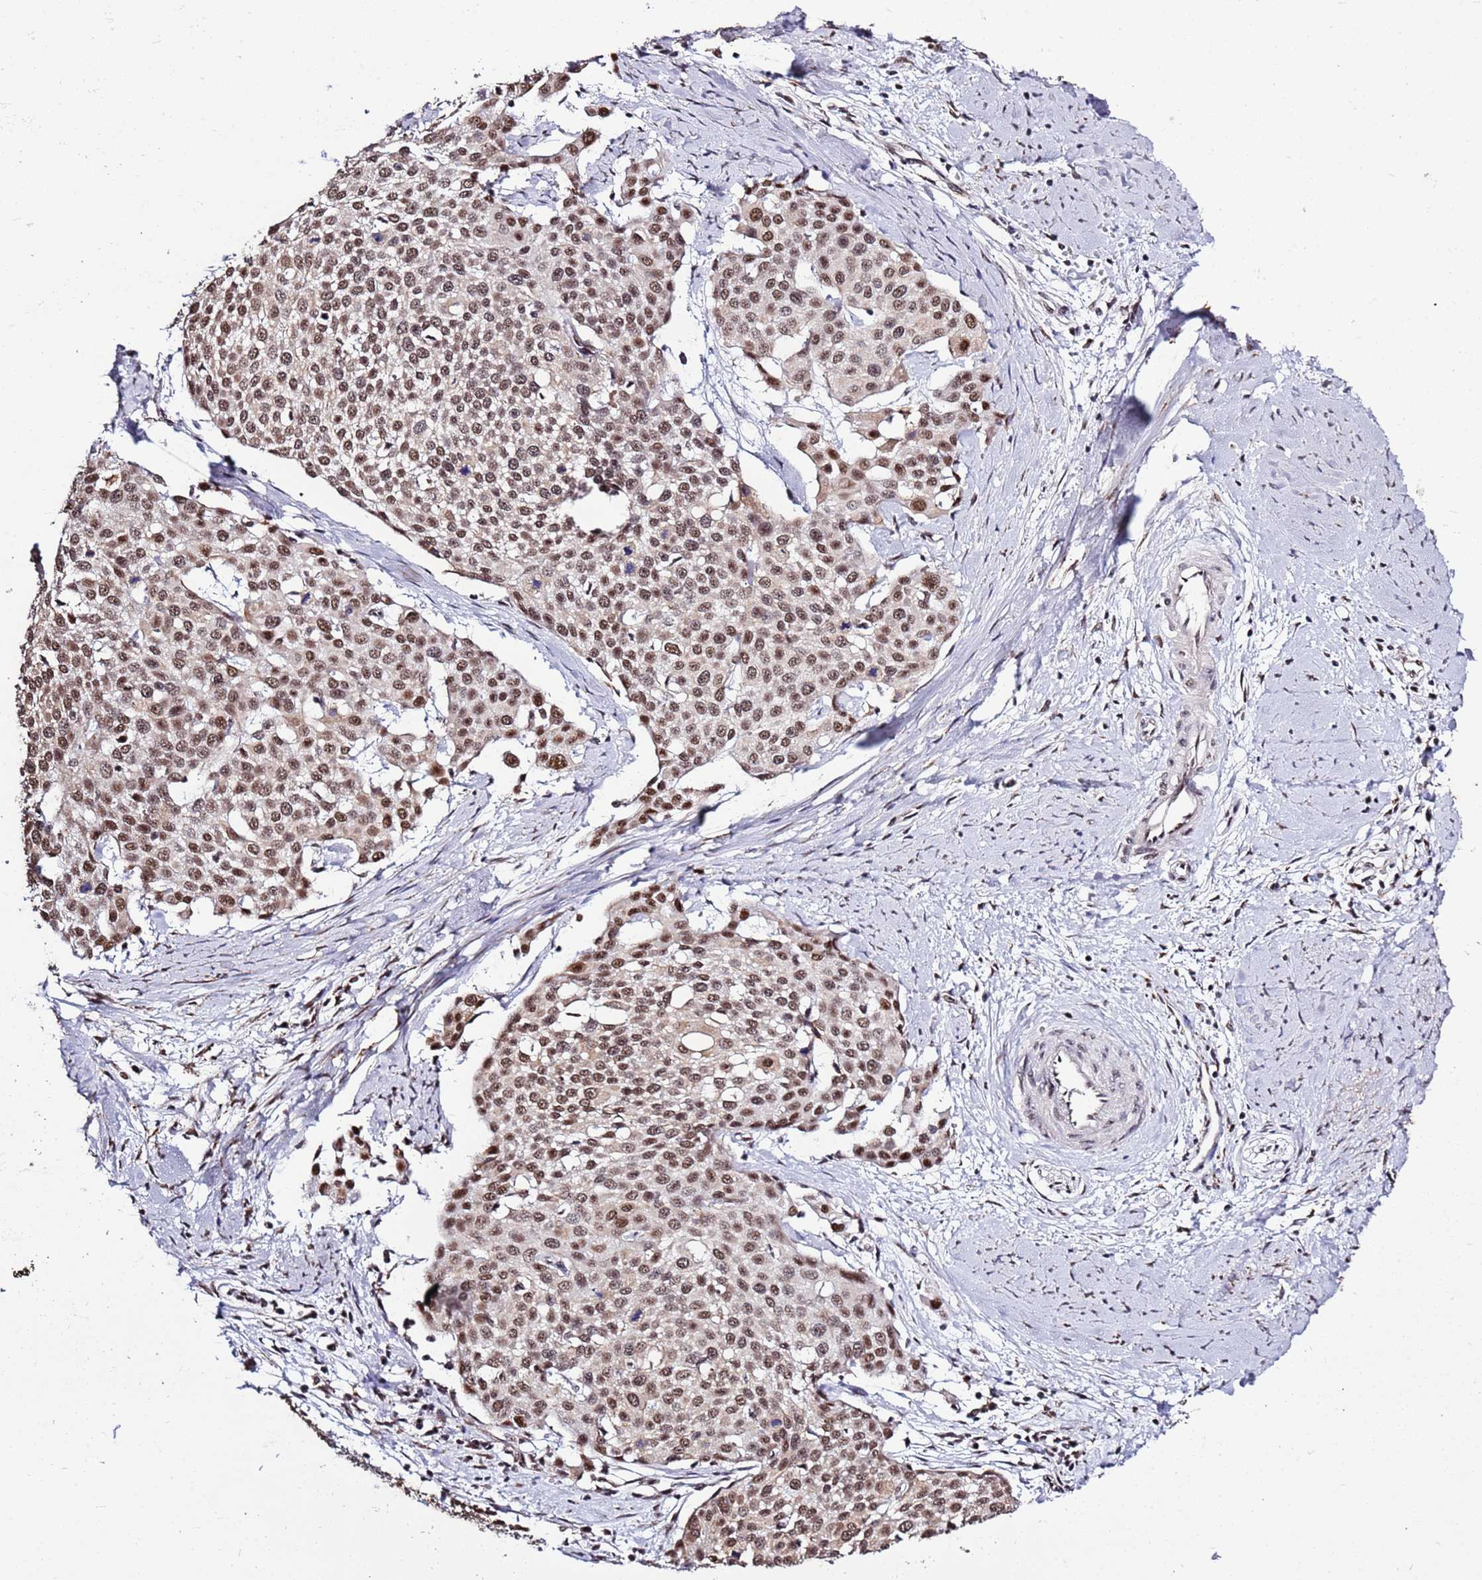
{"staining": {"intensity": "moderate", "quantity": ">75%", "location": "nuclear"}, "tissue": "cervical cancer", "cell_type": "Tumor cells", "image_type": "cancer", "snomed": [{"axis": "morphology", "description": "Squamous cell carcinoma, NOS"}, {"axis": "topography", "description": "Cervix"}], "caption": "An immunohistochemistry photomicrograph of neoplastic tissue is shown. Protein staining in brown labels moderate nuclear positivity in cervical squamous cell carcinoma within tumor cells.", "gene": "AKAP8L", "patient": {"sex": "female", "age": 44}}